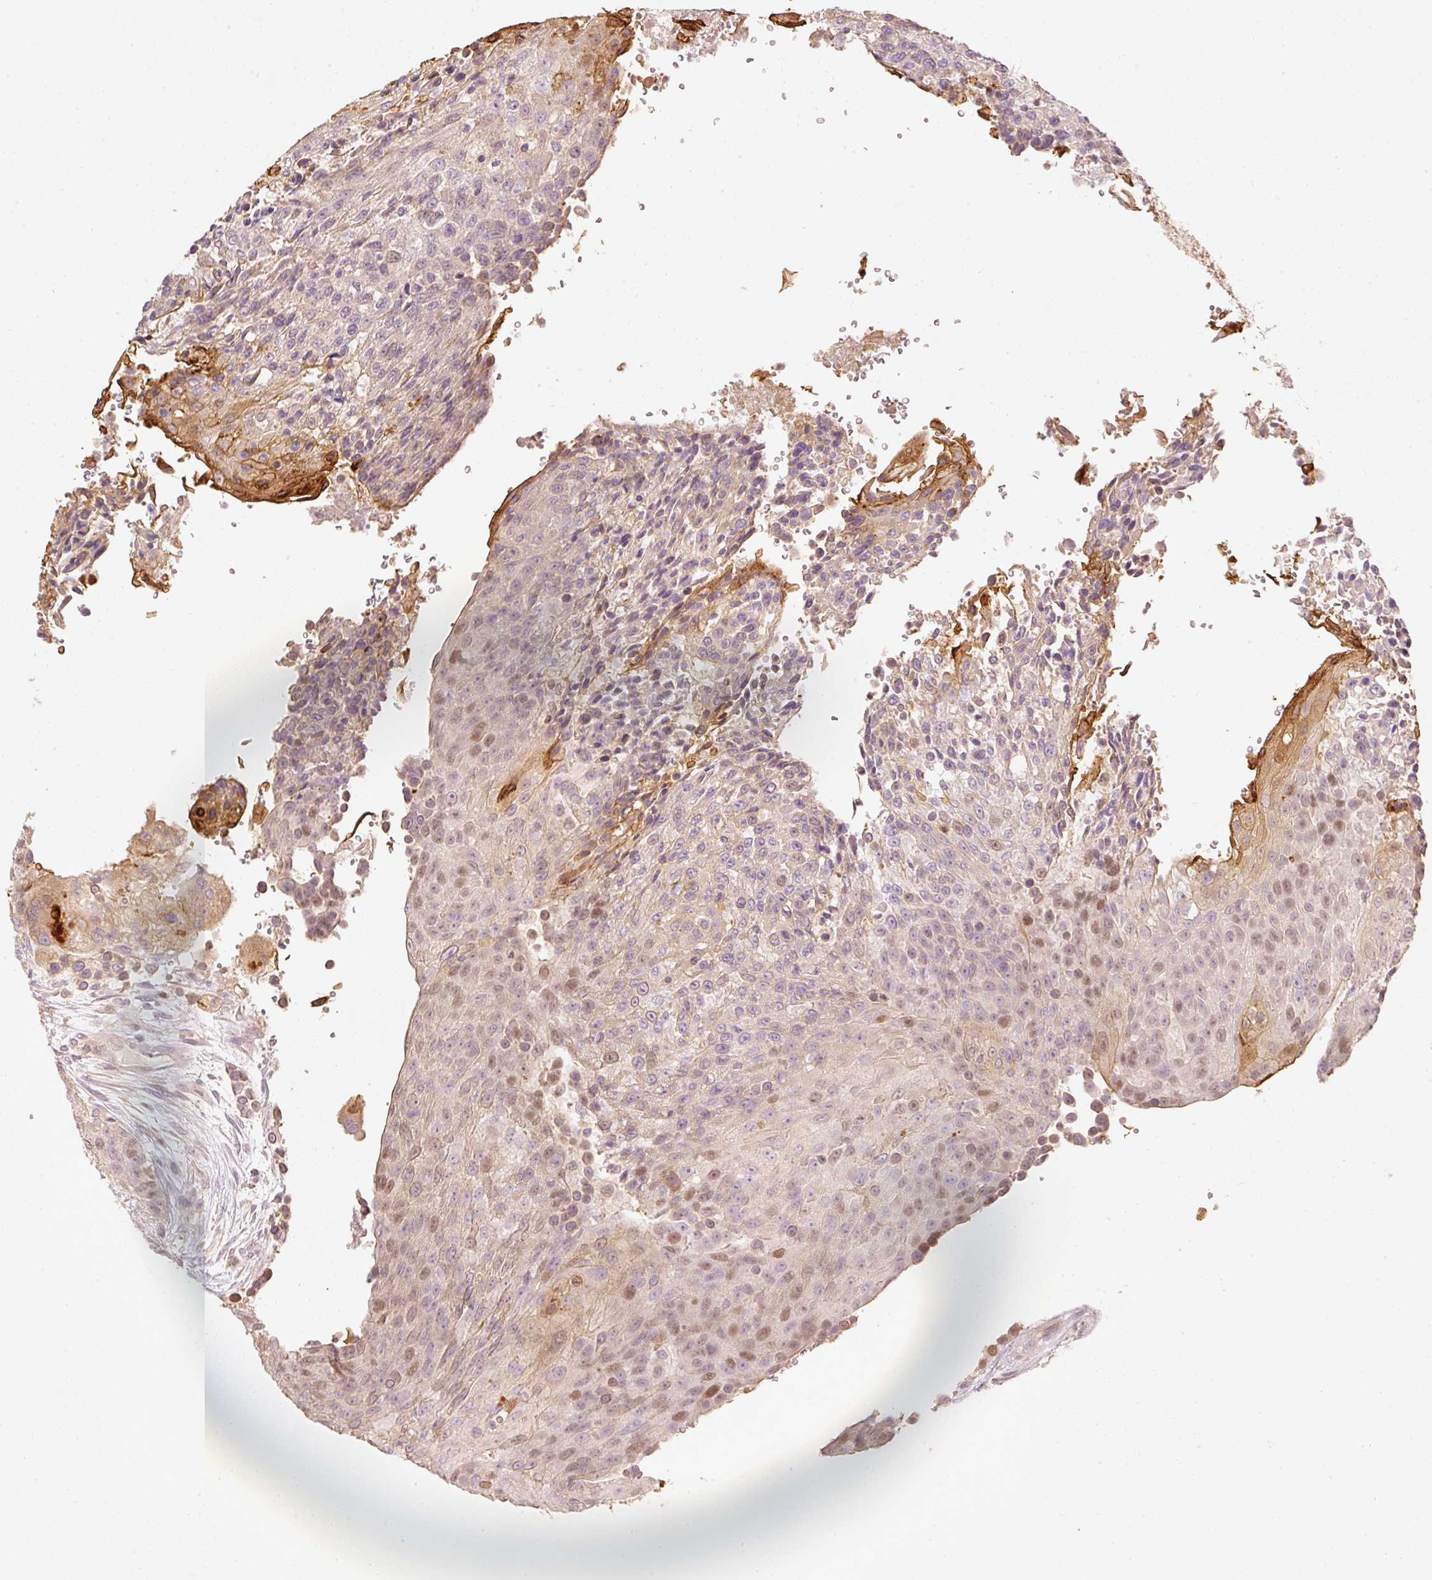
{"staining": {"intensity": "moderate", "quantity": "<25%", "location": "nuclear"}, "tissue": "urothelial cancer", "cell_type": "Tumor cells", "image_type": "cancer", "snomed": [{"axis": "morphology", "description": "Urothelial carcinoma, High grade"}, {"axis": "topography", "description": "Urinary bladder"}], "caption": "Brown immunohistochemical staining in human urothelial carcinoma (high-grade) shows moderate nuclear staining in approximately <25% of tumor cells.", "gene": "TREX2", "patient": {"sex": "female", "age": 63}}